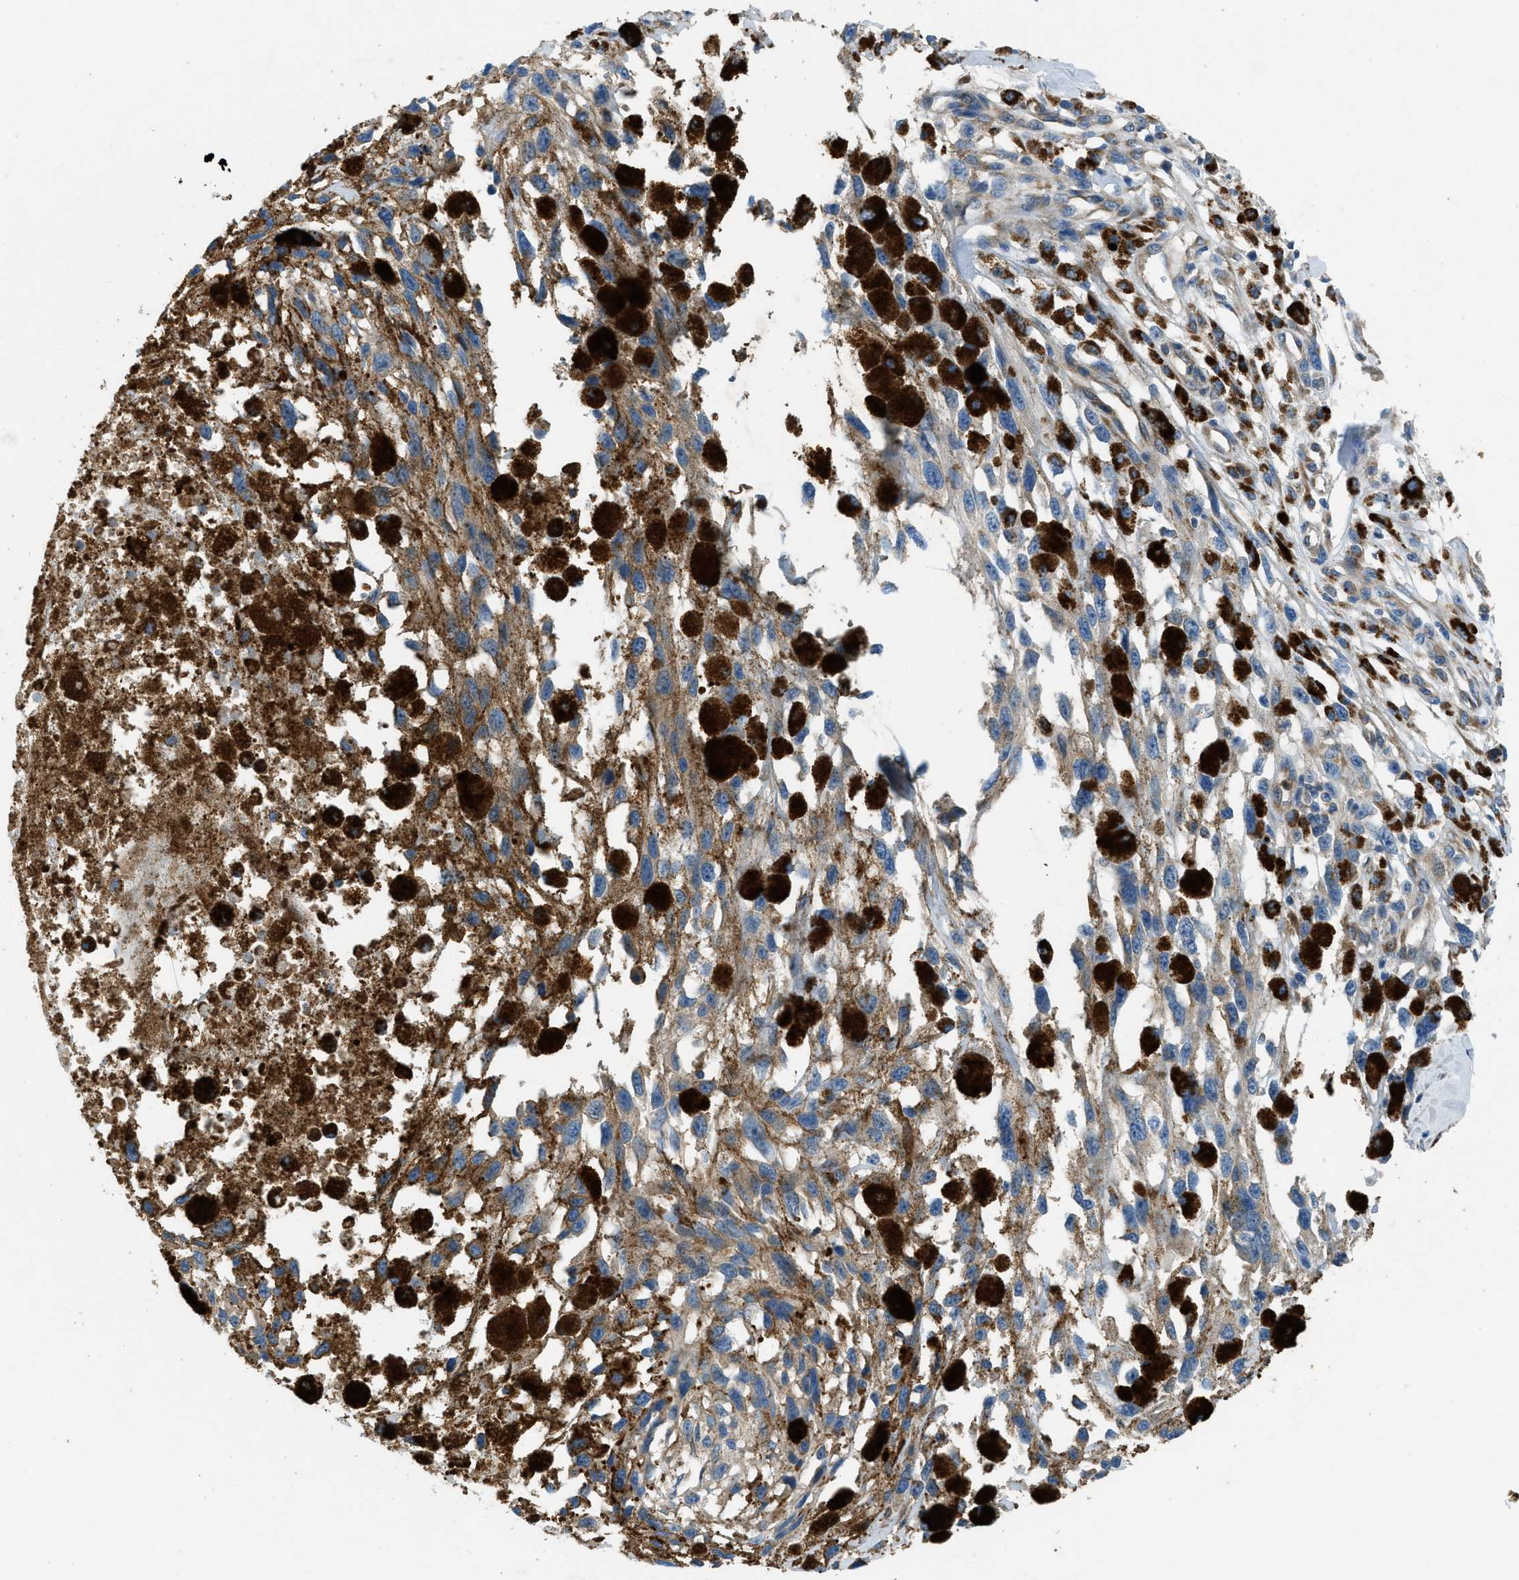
{"staining": {"intensity": "weak", "quantity": "25%-75%", "location": "cytoplasmic/membranous"}, "tissue": "melanoma", "cell_type": "Tumor cells", "image_type": "cancer", "snomed": [{"axis": "morphology", "description": "Malignant melanoma, Metastatic site"}, {"axis": "topography", "description": "Lymph node"}], "caption": "Protein staining by IHC demonstrates weak cytoplasmic/membranous staining in approximately 25%-75% of tumor cells in malignant melanoma (metastatic site).", "gene": "GIMAP8", "patient": {"sex": "male", "age": 59}}